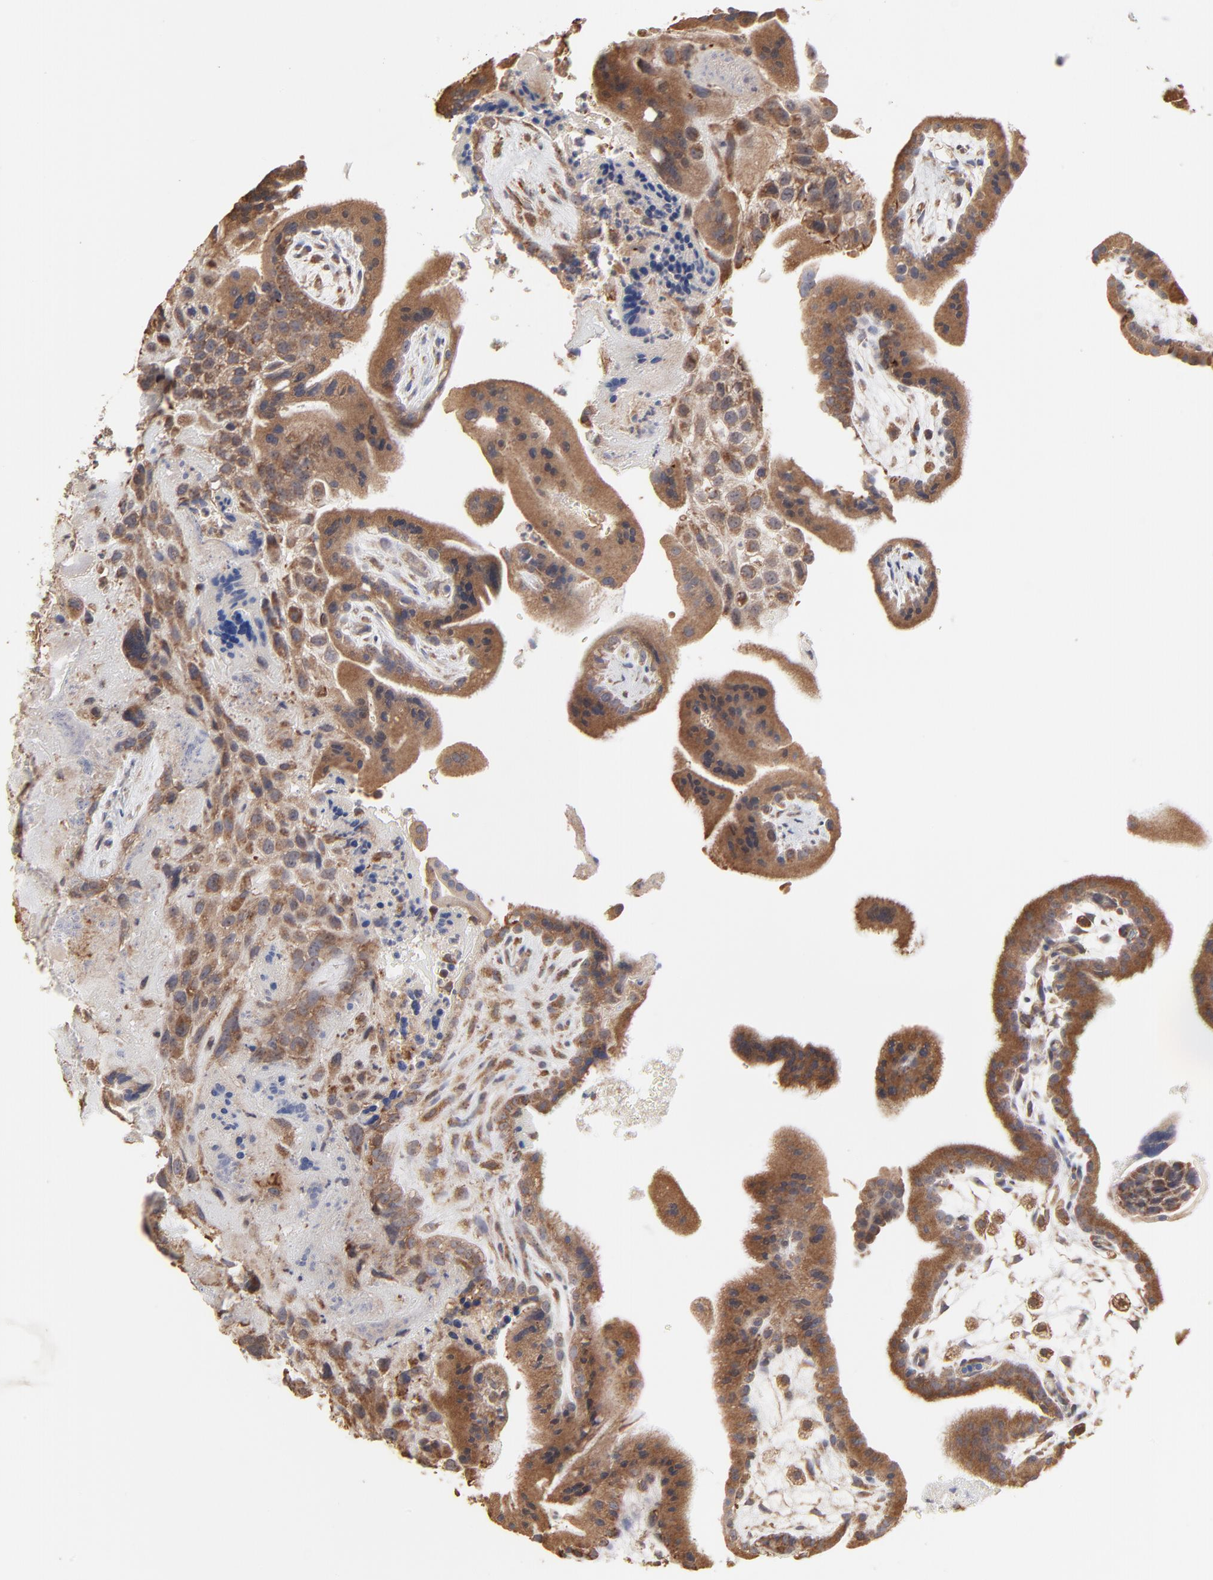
{"staining": {"intensity": "moderate", "quantity": ">75%", "location": "cytoplasmic/membranous"}, "tissue": "placenta", "cell_type": "Decidual cells", "image_type": "normal", "snomed": [{"axis": "morphology", "description": "Normal tissue, NOS"}, {"axis": "topography", "description": "Placenta"}], "caption": "Protein analysis of normal placenta demonstrates moderate cytoplasmic/membranous staining in about >75% of decidual cells.", "gene": "RNF213", "patient": {"sex": "female", "age": 35}}